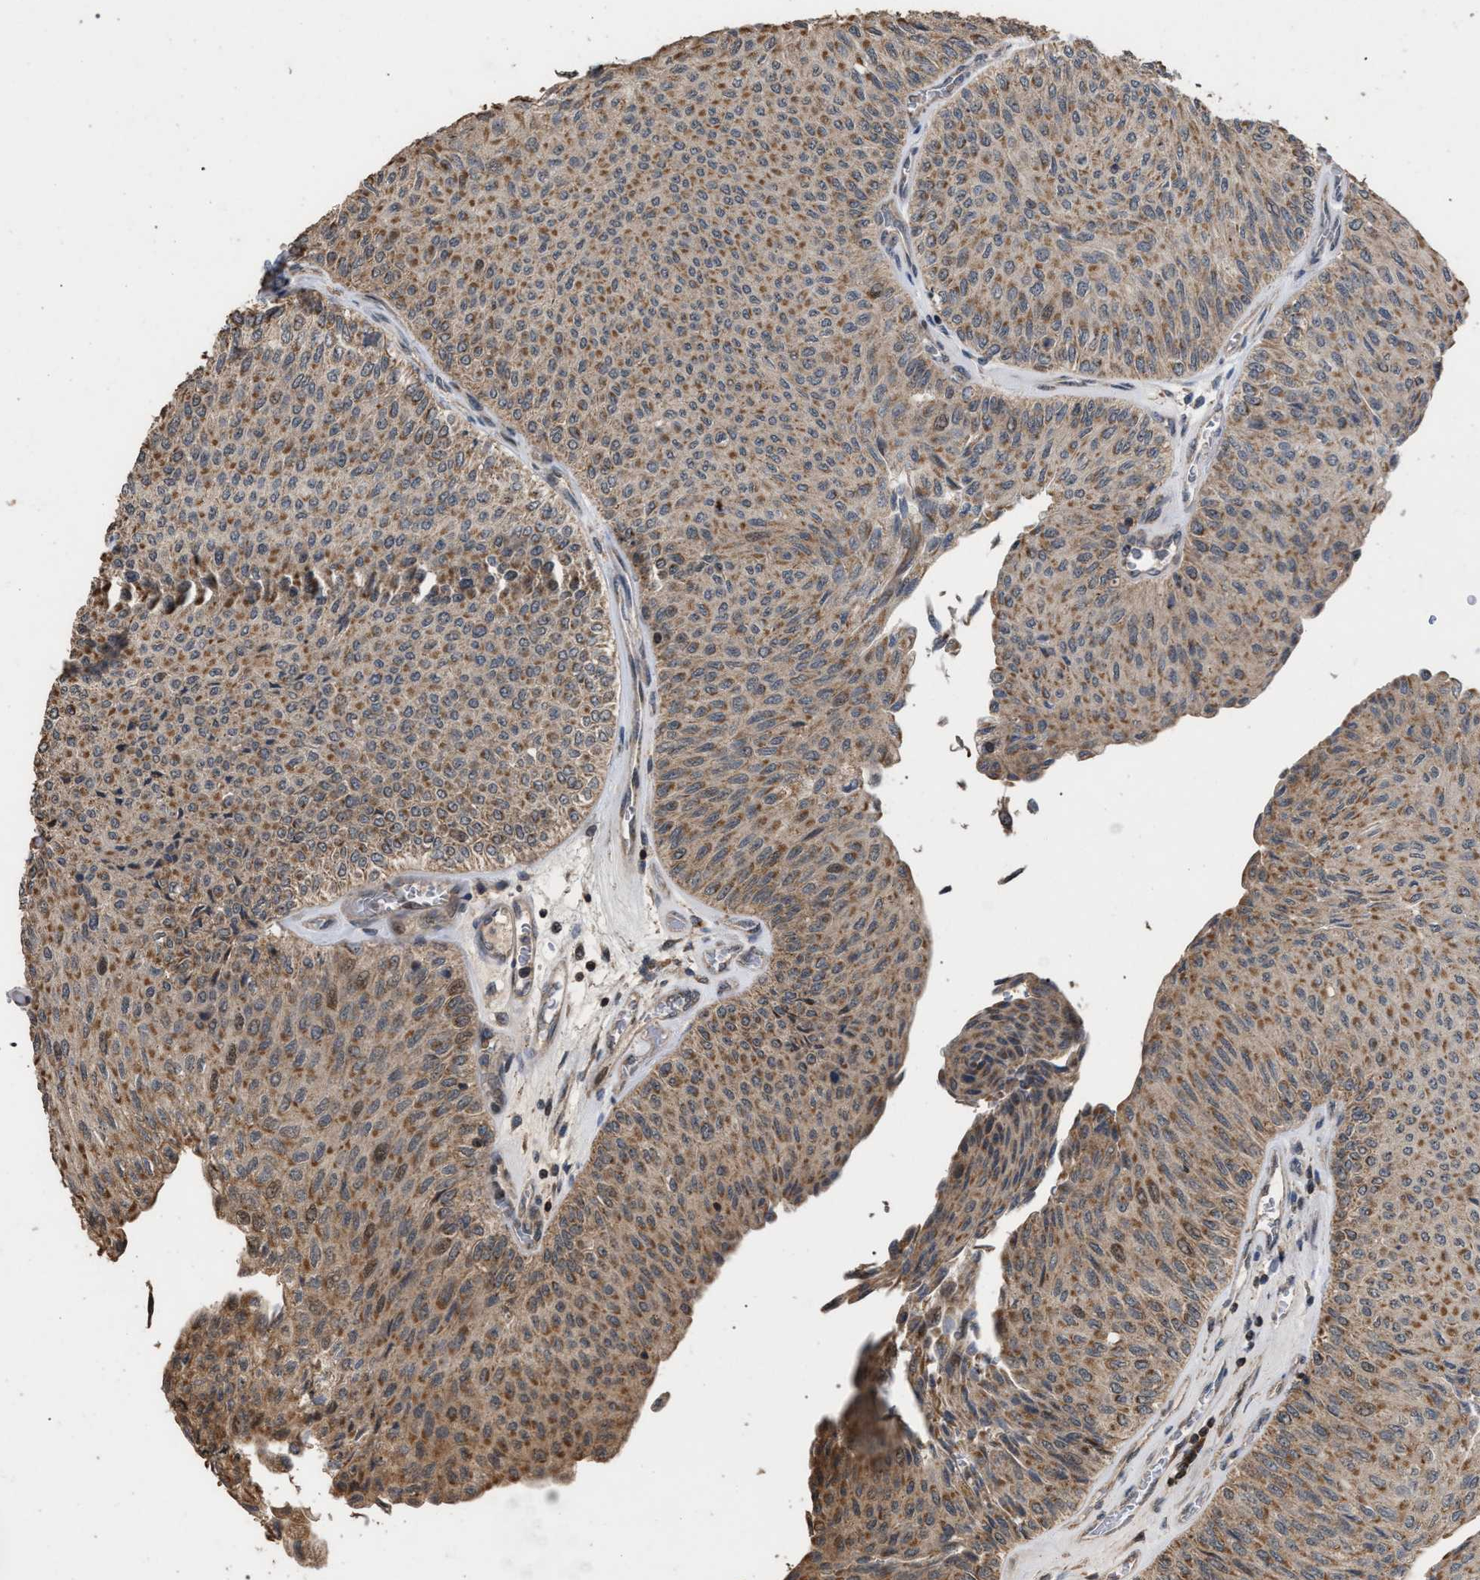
{"staining": {"intensity": "moderate", "quantity": ">75%", "location": "cytoplasmic/membranous"}, "tissue": "urothelial cancer", "cell_type": "Tumor cells", "image_type": "cancer", "snomed": [{"axis": "morphology", "description": "Urothelial carcinoma, Low grade"}, {"axis": "topography", "description": "Urinary bladder"}], "caption": "Immunohistochemistry (IHC) micrograph of low-grade urothelial carcinoma stained for a protein (brown), which shows medium levels of moderate cytoplasmic/membranous staining in approximately >75% of tumor cells.", "gene": "NAA35", "patient": {"sex": "male", "age": 78}}